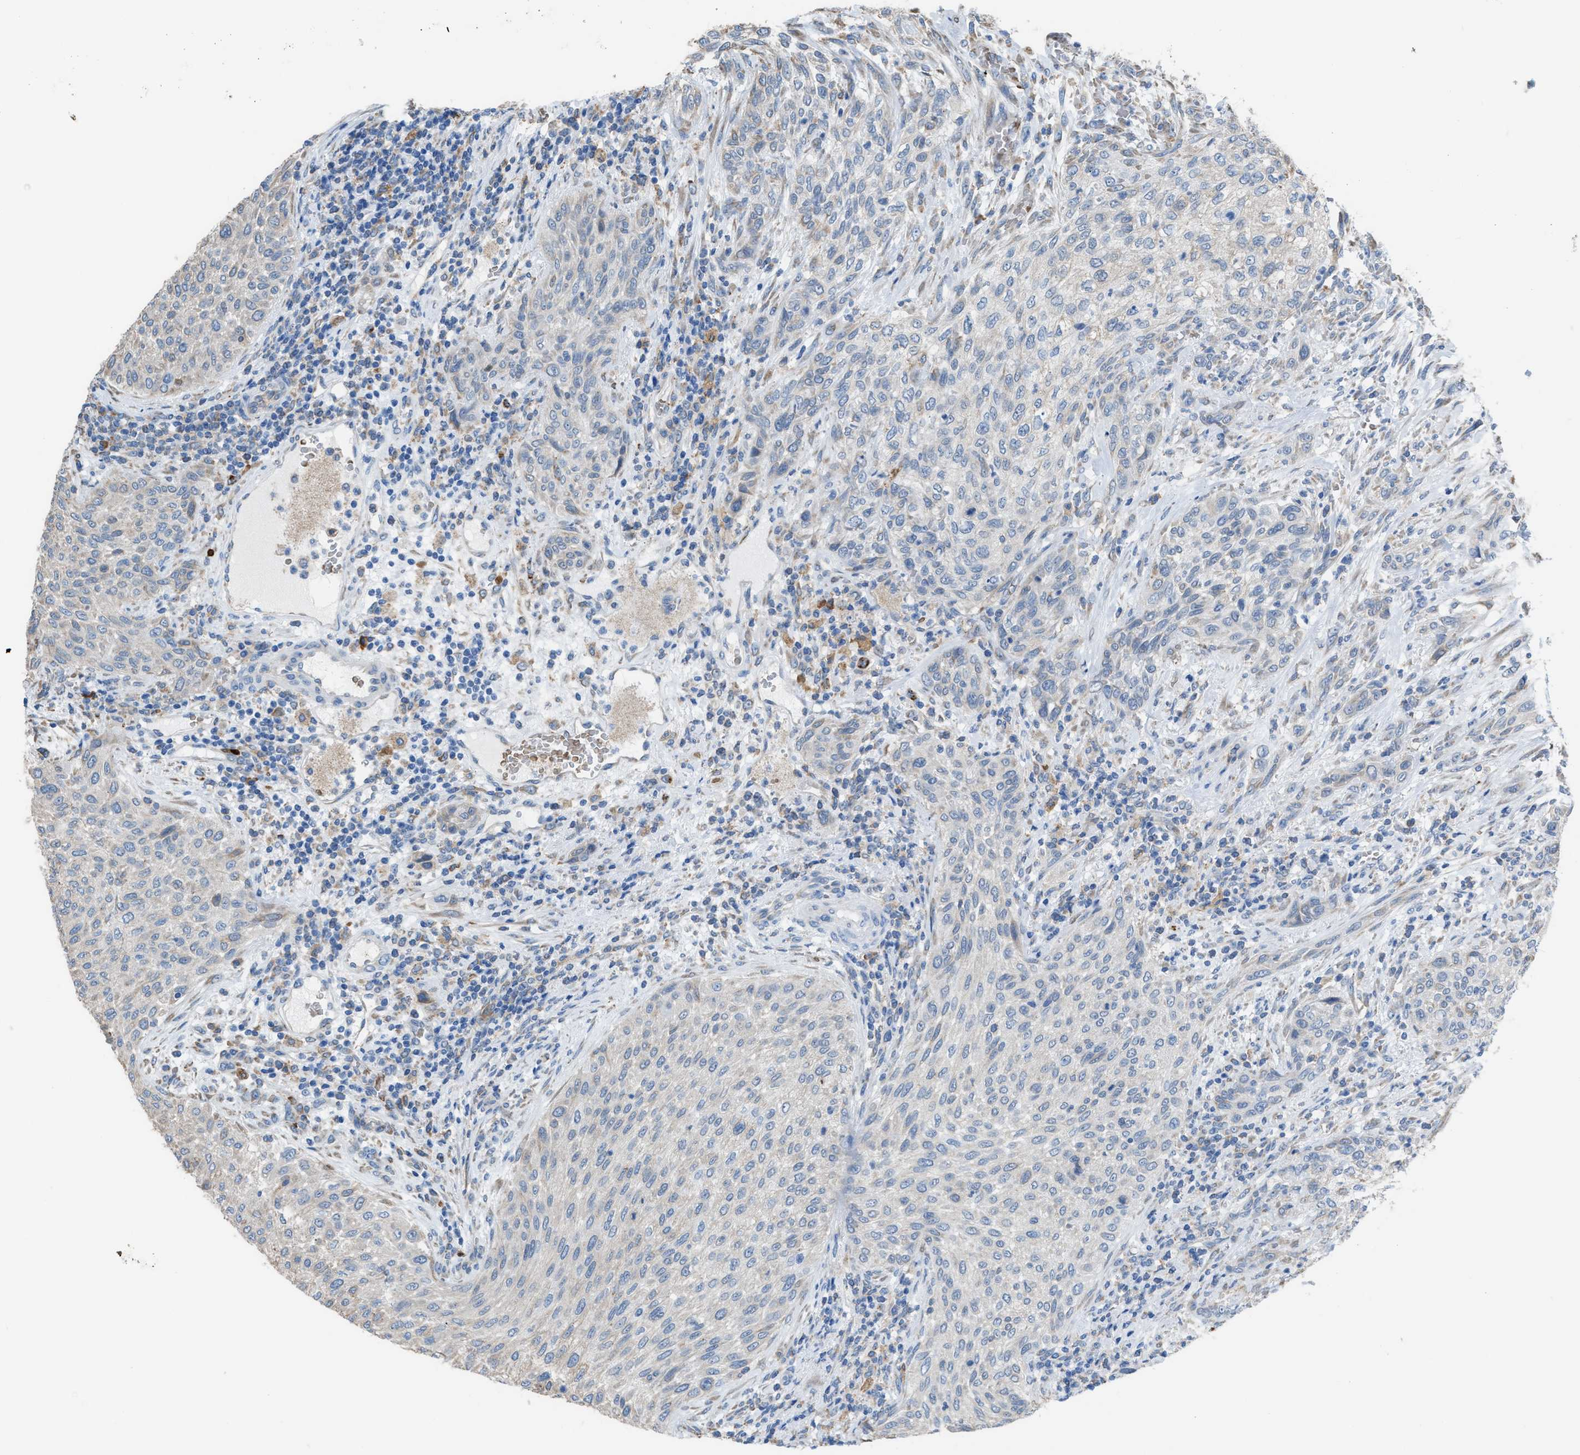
{"staining": {"intensity": "negative", "quantity": "none", "location": "none"}, "tissue": "urothelial cancer", "cell_type": "Tumor cells", "image_type": "cancer", "snomed": [{"axis": "morphology", "description": "Urothelial carcinoma, Low grade"}, {"axis": "morphology", "description": "Urothelial carcinoma, High grade"}, {"axis": "topography", "description": "Urinary bladder"}], "caption": "Histopathology image shows no significant protein staining in tumor cells of urothelial cancer. The staining was performed using DAB (3,3'-diaminobenzidine) to visualize the protein expression in brown, while the nuclei were stained in blue with hematoxylin (Magnification: 20x).", "gene": "CA3", "patient": {"sex": "male", "age": 35}}